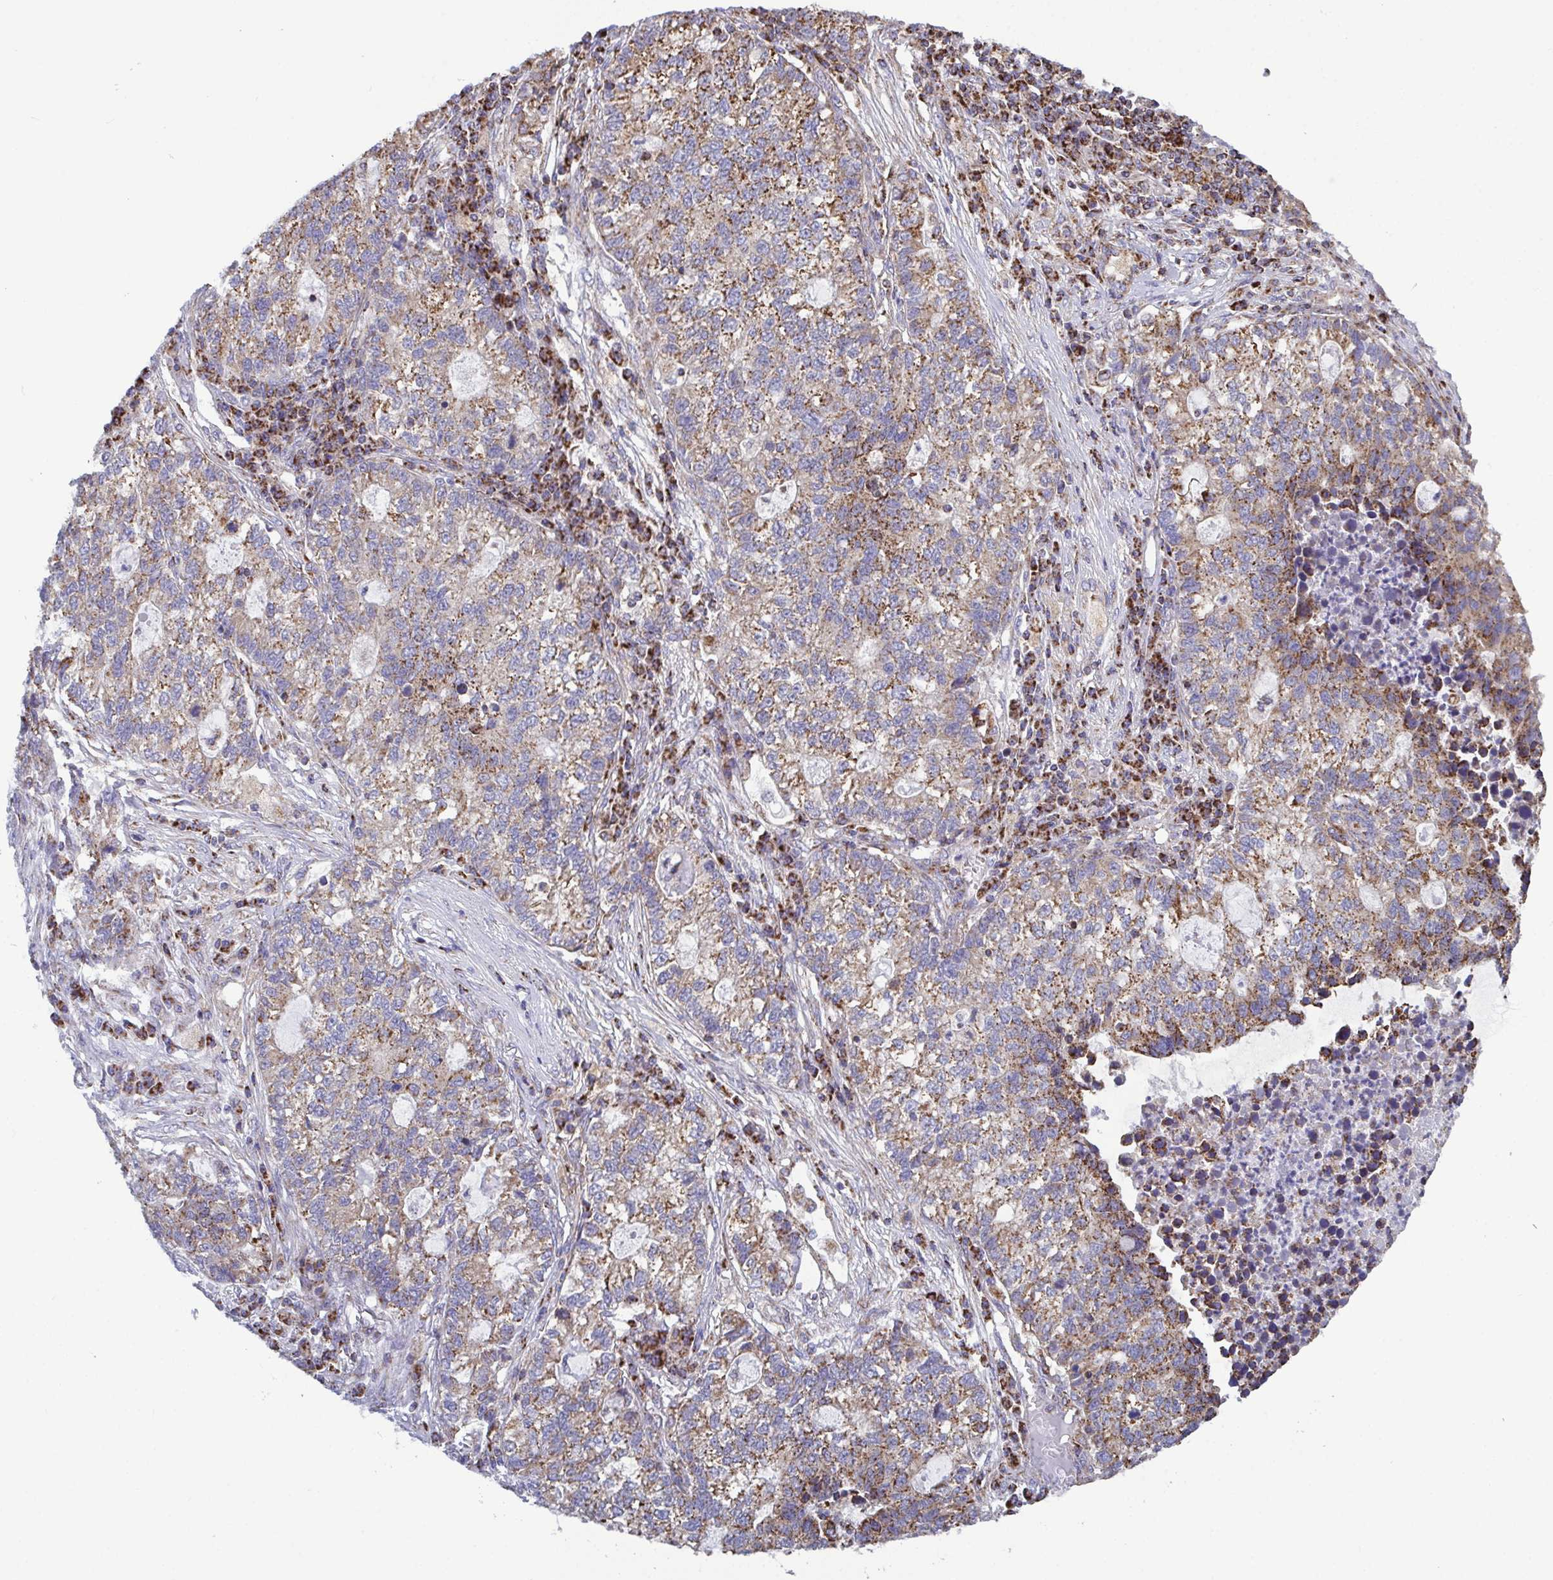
{"staining": {"intensity": "moderate", "quantity": ">75%", "location": "cytoplasmic/membranous"}, "tissue": "lung cancer", "cell_type": "Tumor cells", "image_type": "cancer", "snomed": [{"axis": "morphology", "description": "Adenocarcinoma, NOS"}, {"axis": "topography", "description": "Lung"}], "caption": "Tumor cells display medium levels of moderate cytoplasmic/membranous staining in approximately >75% of cells in lung cancer. (Stains: DAB in brown, nuclei in blue, Microscopy: brightfield microscopy at high magnification).", "gene": "CSDE1", "patient": {"sex": "male", "age": 57}}